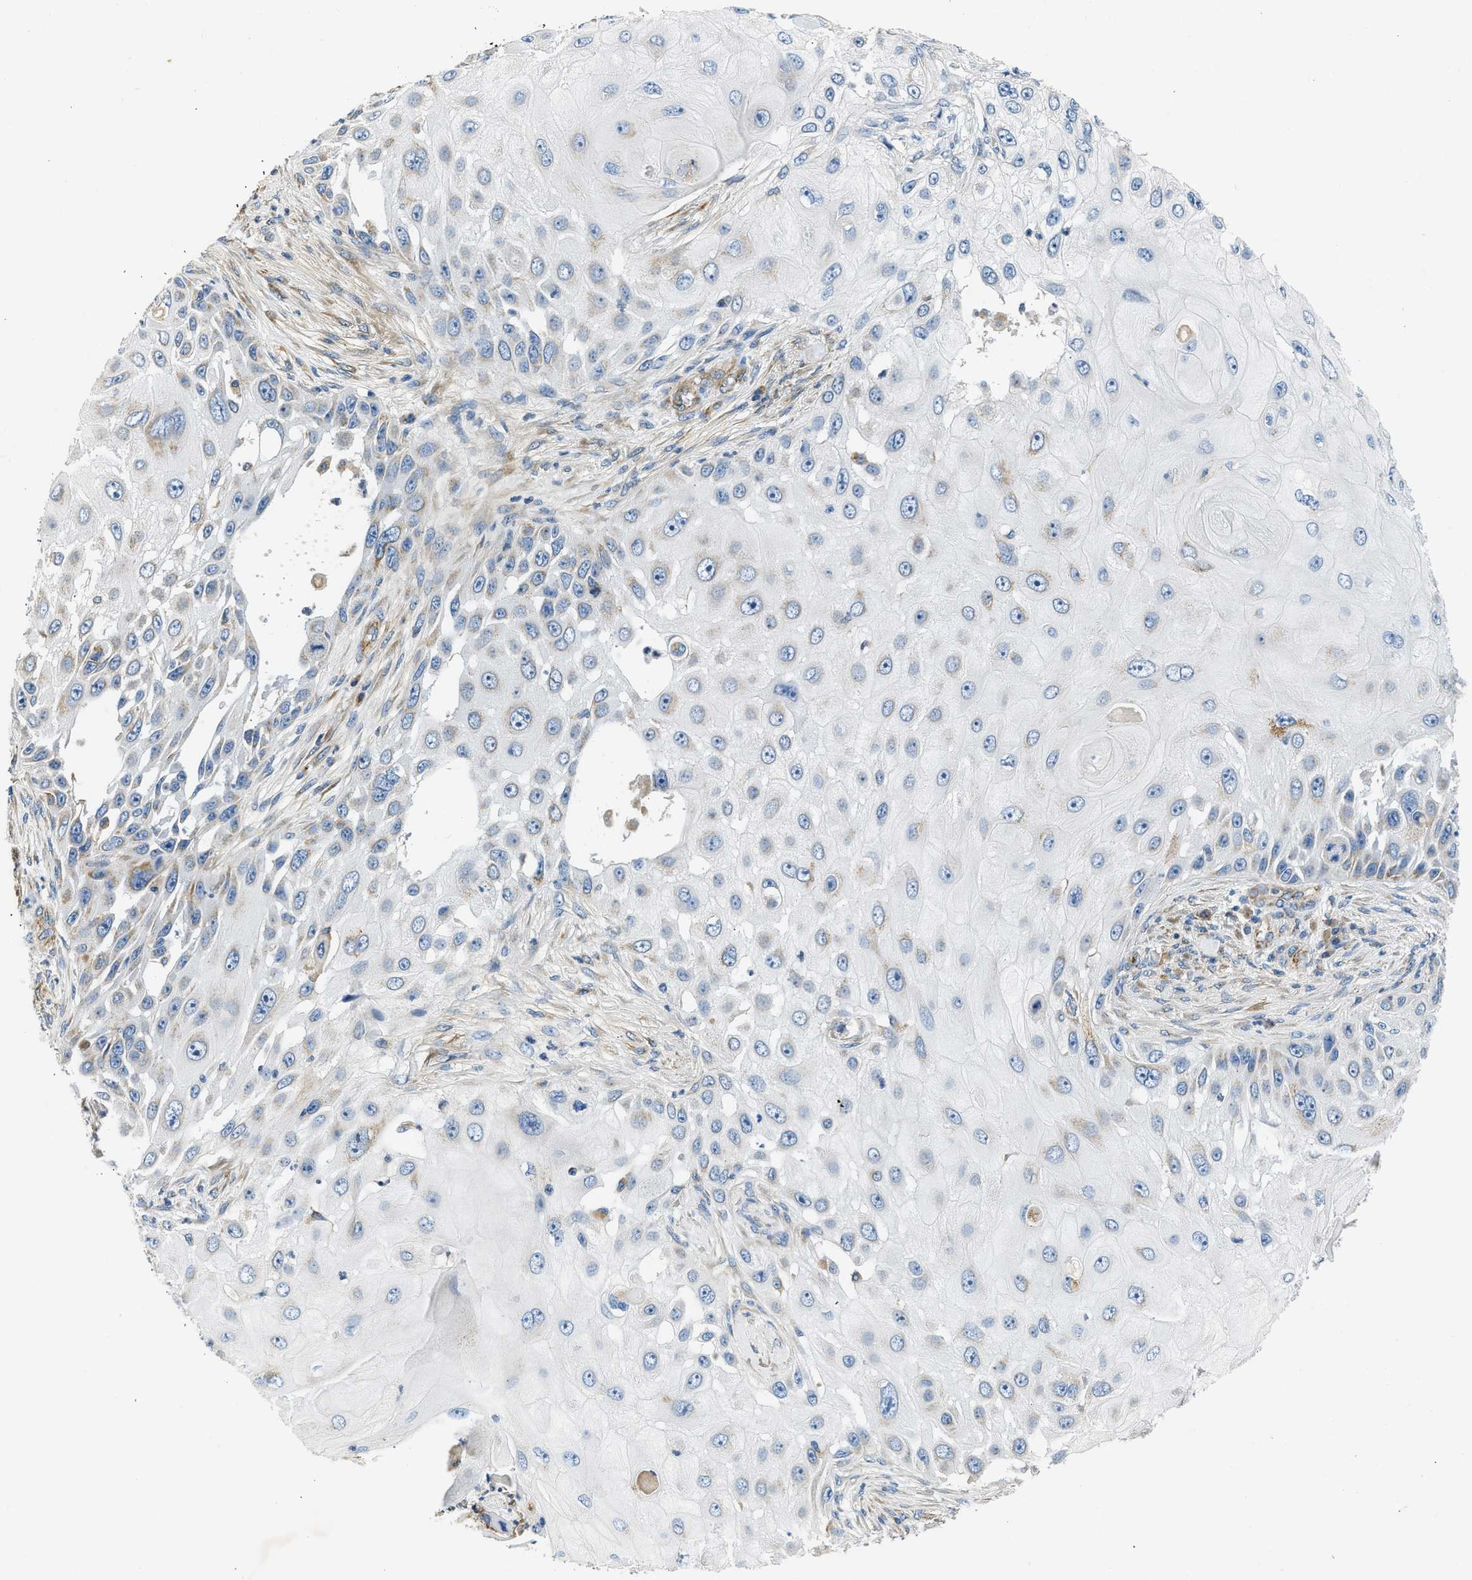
{"staining": {"intensity": "negative", "quantity": "none", "location": "none"}, "tissue": "skin cancer", "cell_type": "Tumor cells", "image_type": "cancer", "snomed": [{"axis": "morphology", "description": "Squamous cell carcinoma, NOS"}, {"axis": "topography", "description": "Skin"}], "caption": "This is an immunohistochemistry (IHC) image of human skin squamous cell carcinoma. There is no positivity in tumor cells.", "gene": "ULK4", "patient": {"sex": "female", "age": 44}}